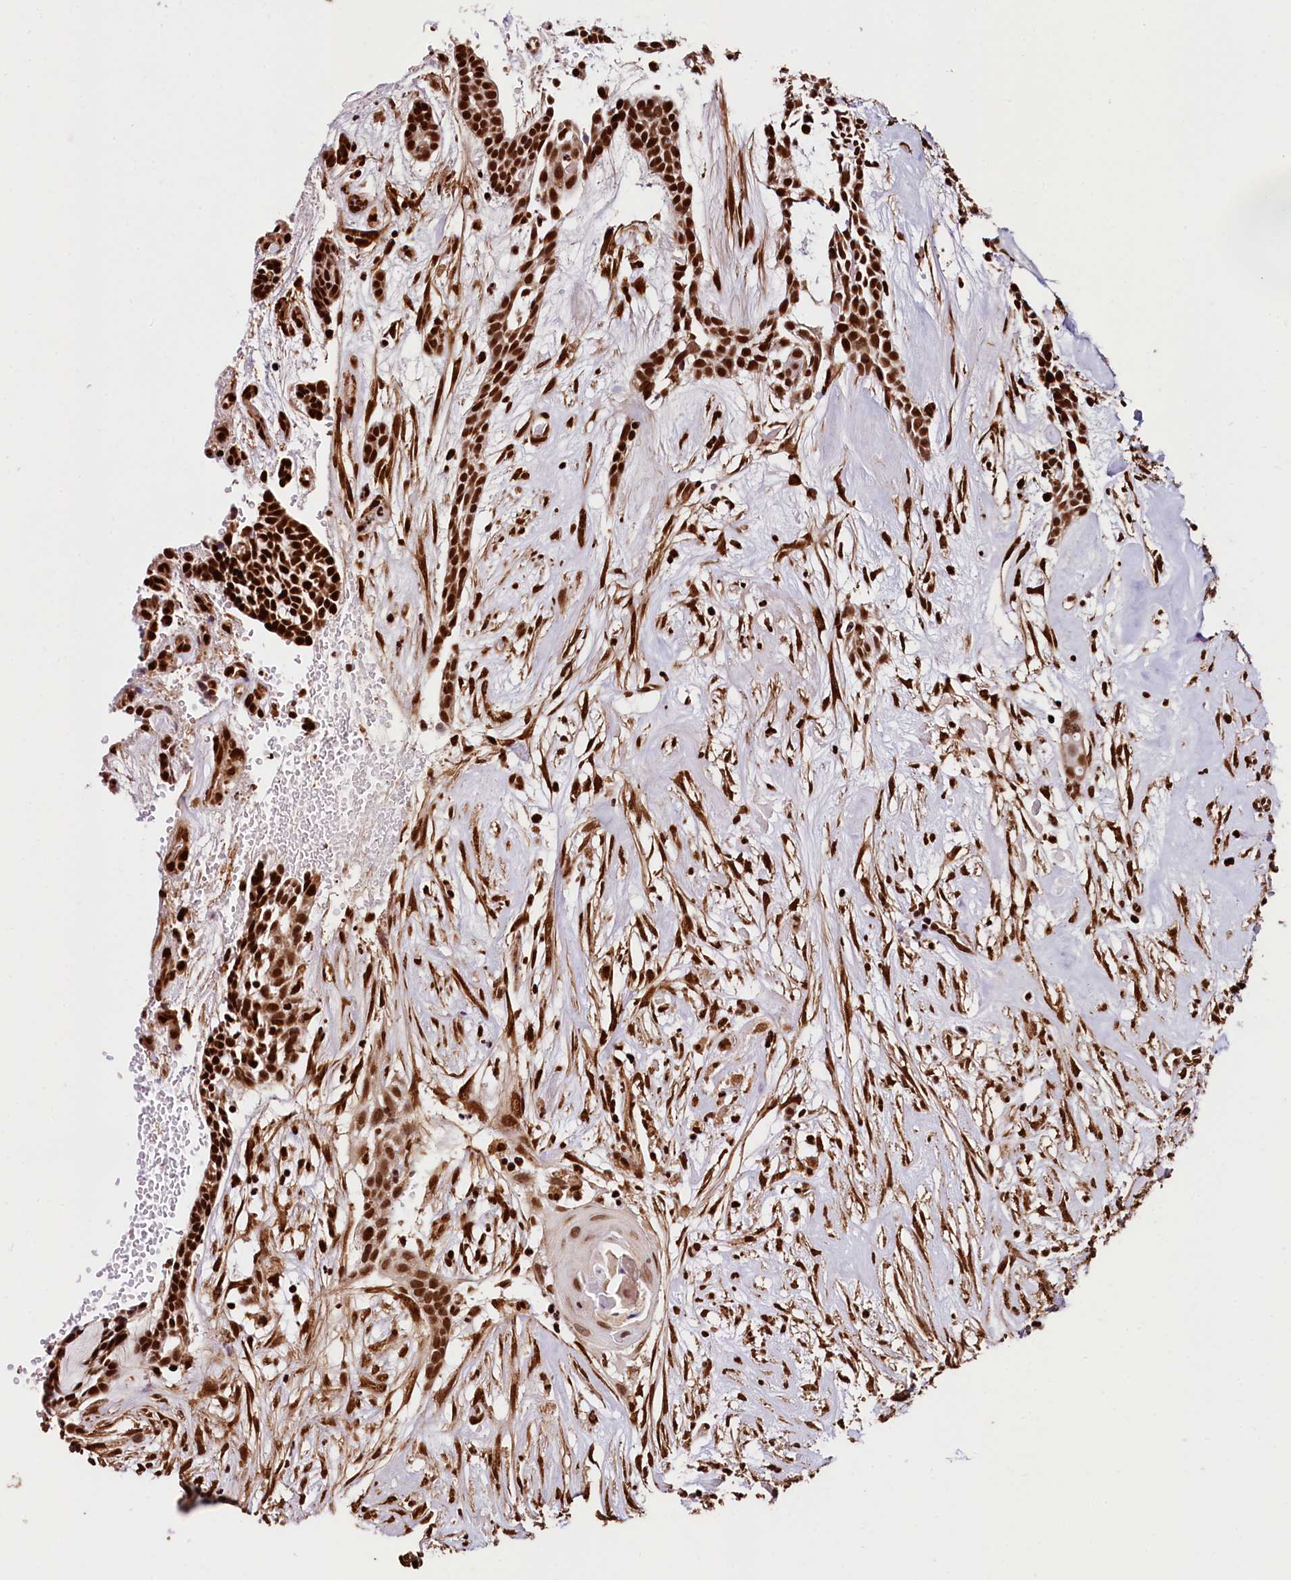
{"staining": {"intensity": "strong", "quantity": ">75%", "location": "nuclear"}, "tissue": "head and neck cancer", "cell_type": "Tumor cells", "image_type": "cancer", "snomed": [{"axis": "morphology", "description": "Adenocarcinoma, NOS"}, {"axis": "topography", "description": "Subcutis"}, {"axis": "topography", "description": "Head-Neck"}], "caption": "Immunohistochemistry (IHC) histopathology image of adenocarcinoma (head and neck) stained for a protein (brown), which demonstrates high levels of strong nuclear expression in approximately >75% of tumor cells.", "gene": "PDS5B", "patient": {"sex": "female", "age": 73}}